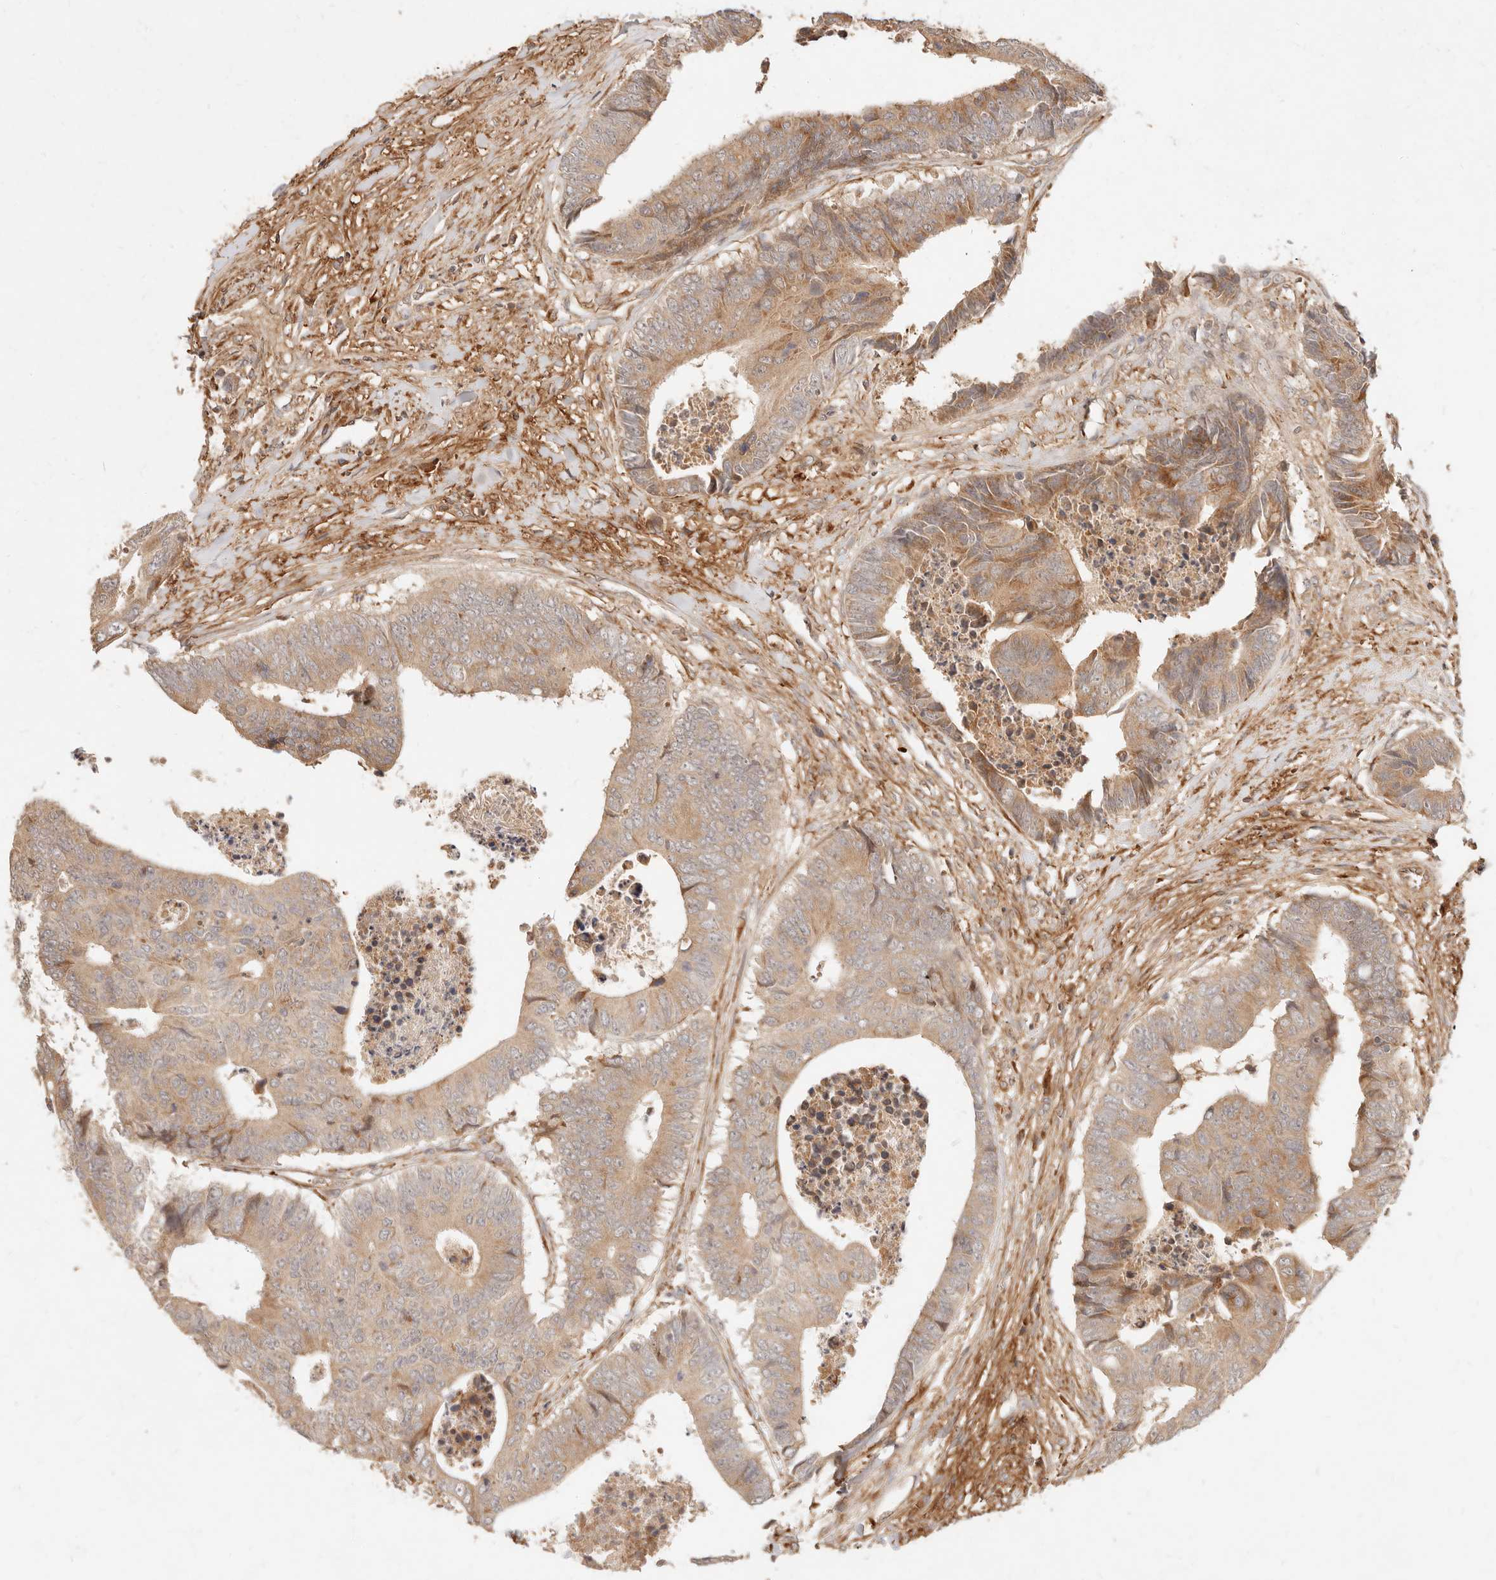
{"staining": {"intensity": "moderate", "quantity": ">75%", "location": "cytoplasmic/membranous"}, "tissue": "colorectal cancer", "cell_type": "Tumor cells", "image_type": "cancer", "snomed": [{"axis": "morphology", "description": "Adenocarcinoma, NOS"}, {"axis": "topography", "description": "Rectum"}], "caption": "Immunohistochemical staining of adenocarcinoma (colorectal) displays moderate cytoplasmic/membranous protein positivity in about >75% of tumor cells.", "gene": "UBXN10", "patient": {"sex": "male", "age": 84}}